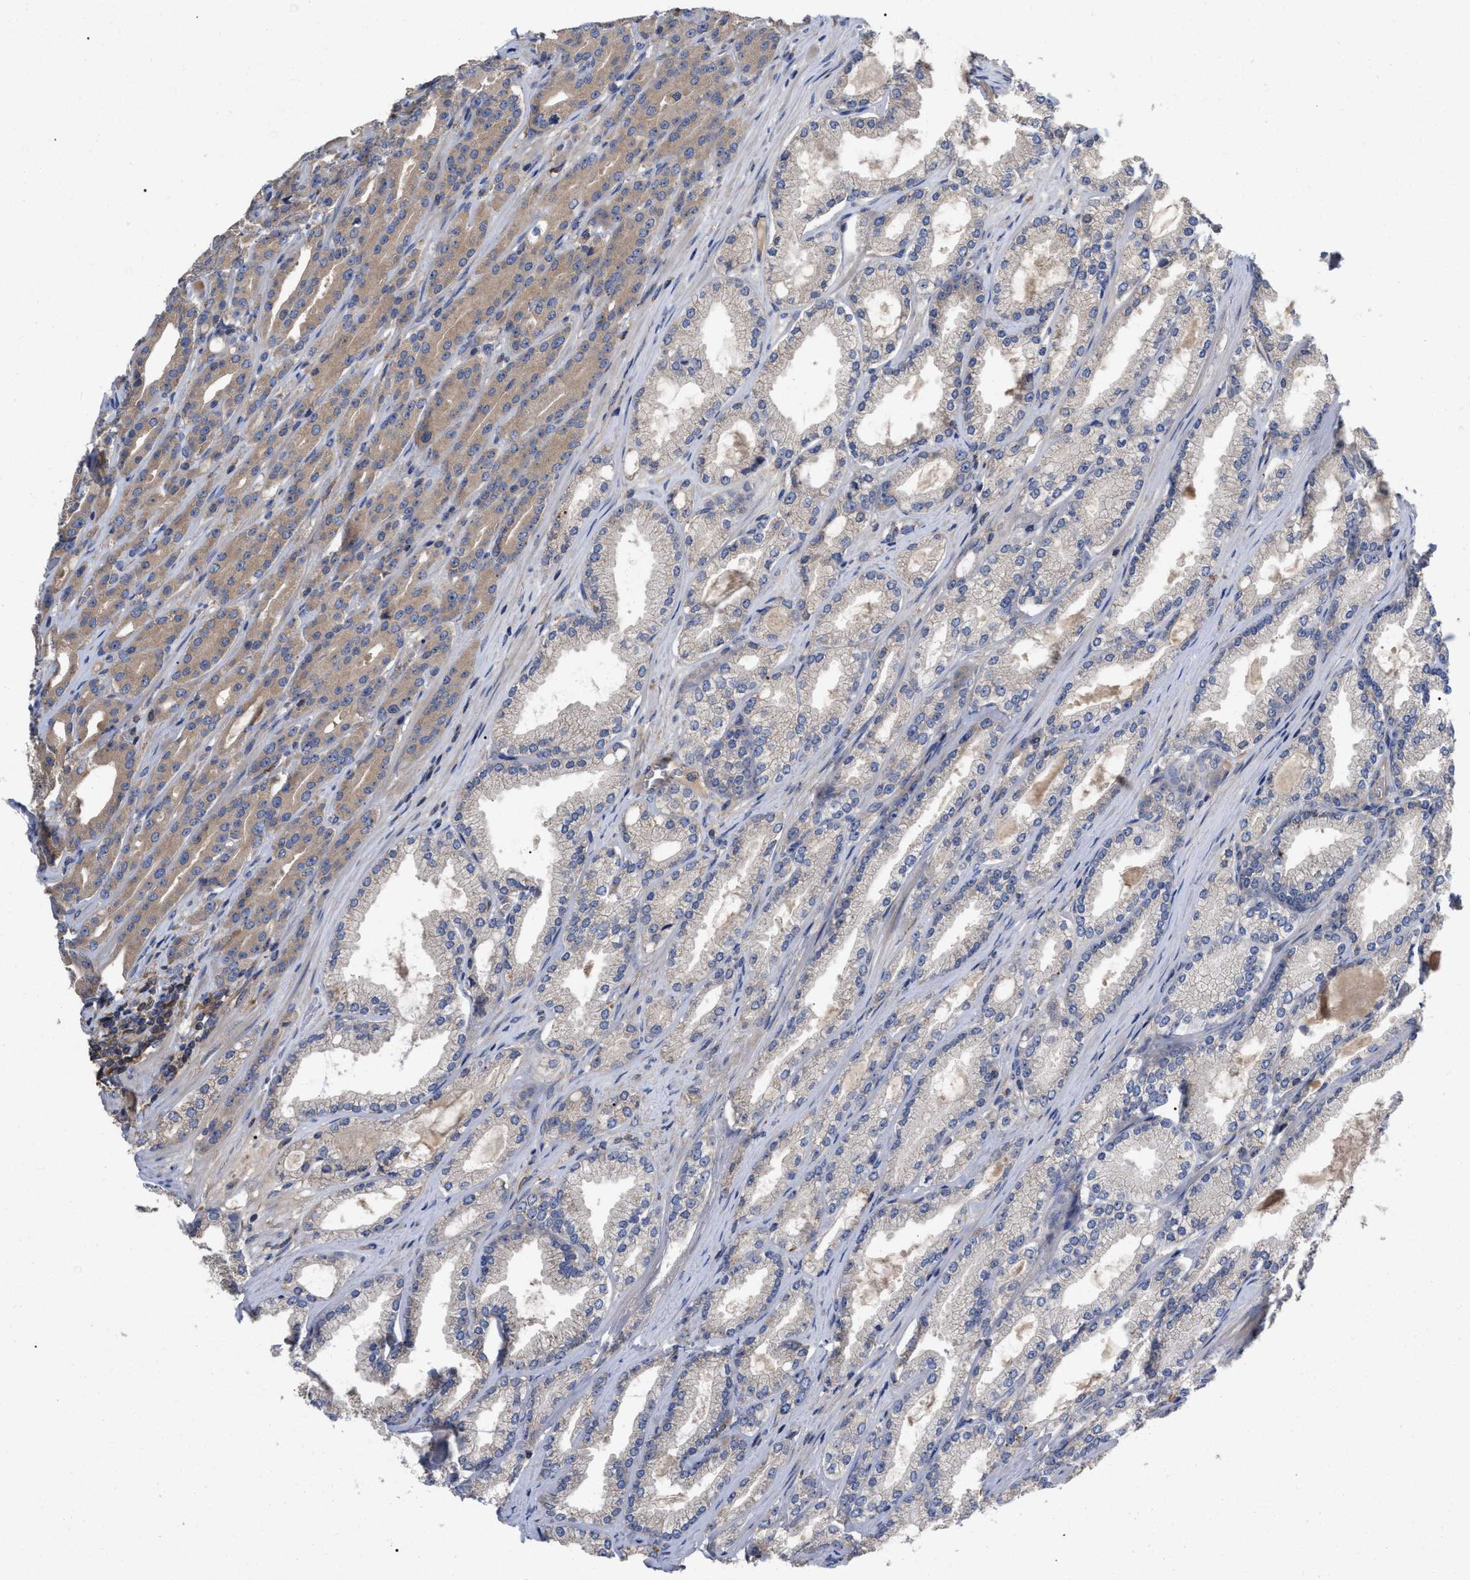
{"staining": {"intensity": "weak", "quantity": "25%-75%", "location": "cytoplasmic/membranous"}, "tissue": "prostate cancer", "cell_type": "Tumor cells", "image_type": "cancer", "snomed": [{"axis": "morphology", "description": "Adenocarcinoma, High grade"}, {"axis": "topography", "description": "Prostate"}], "caption": "Immunohistochemistry staining of prostate cancer, which exhibits low levels of weak cytoplasmic/membranous staining in about 25%-75% of tumor cells indicating weak cytoplasmic/membranous protein expression. The staining was performed using DAB (3,3'-diaminobenzidine) (brown) for protein detection and nuclei were counterstained in hematoxylin (blue).", "gene": "RAP1GDS1", "patient": {"sex": "male", "age": 71}}